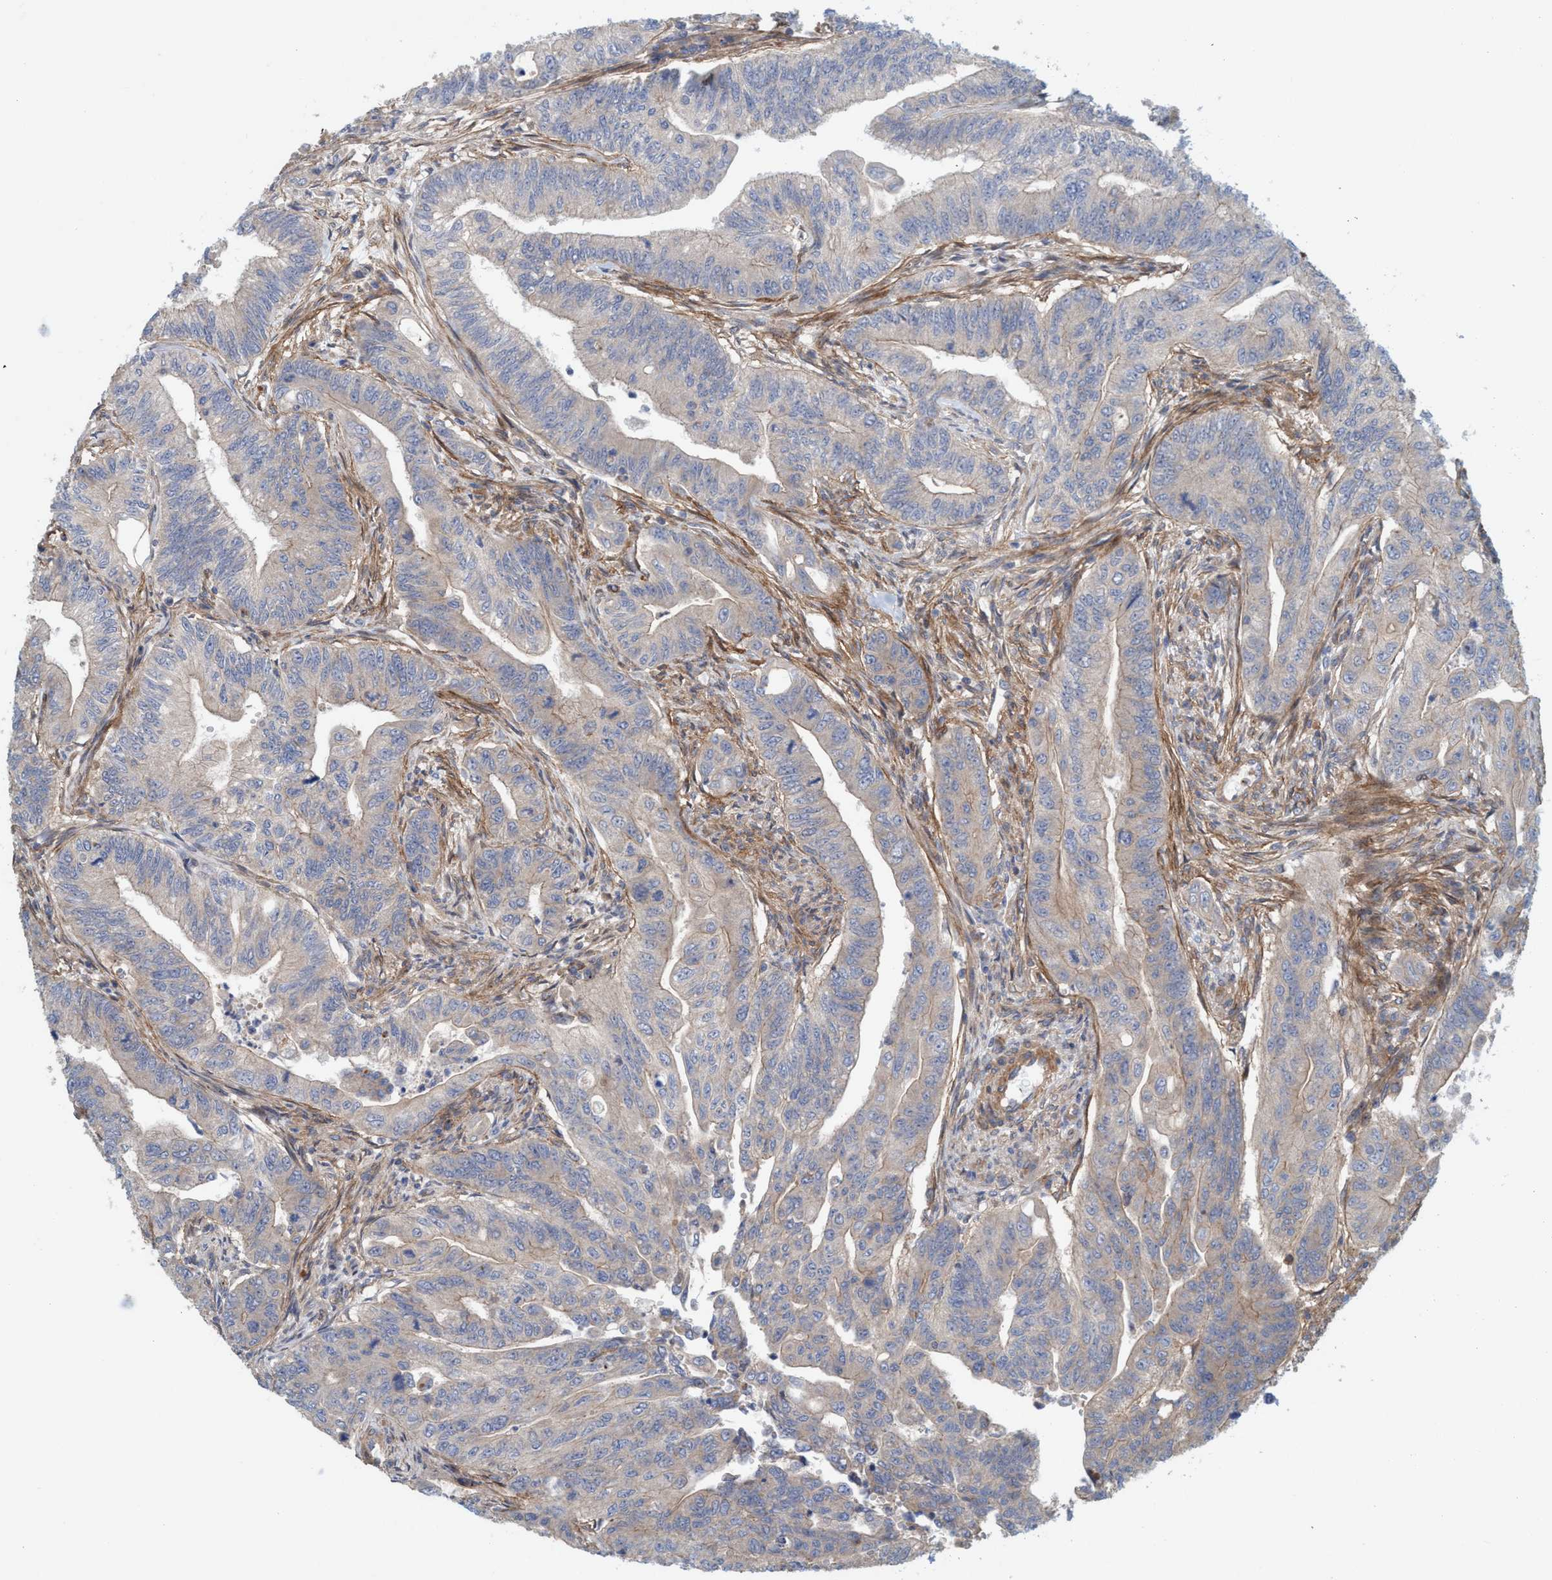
{"staining": {"intensity": "negative", "quantity": "none", "location": "none"}, "tissue": "colorectal cancer", "cell_type": "Tumor cells", "image_type": "cancer", "snomed": [{"axis": "morphology", "description": "Adenoma, NOS"}, {"axis": "morphology", "description": "Adenocarcinoma, NOS"}, {"axis": "topography", "description": "Colon"}], "caption": "A micrograph of human colorectal cancer is negative for staining in tumor cells.", "gene": "SPECC1", "patient": {"sex": "male", "age": 79}}